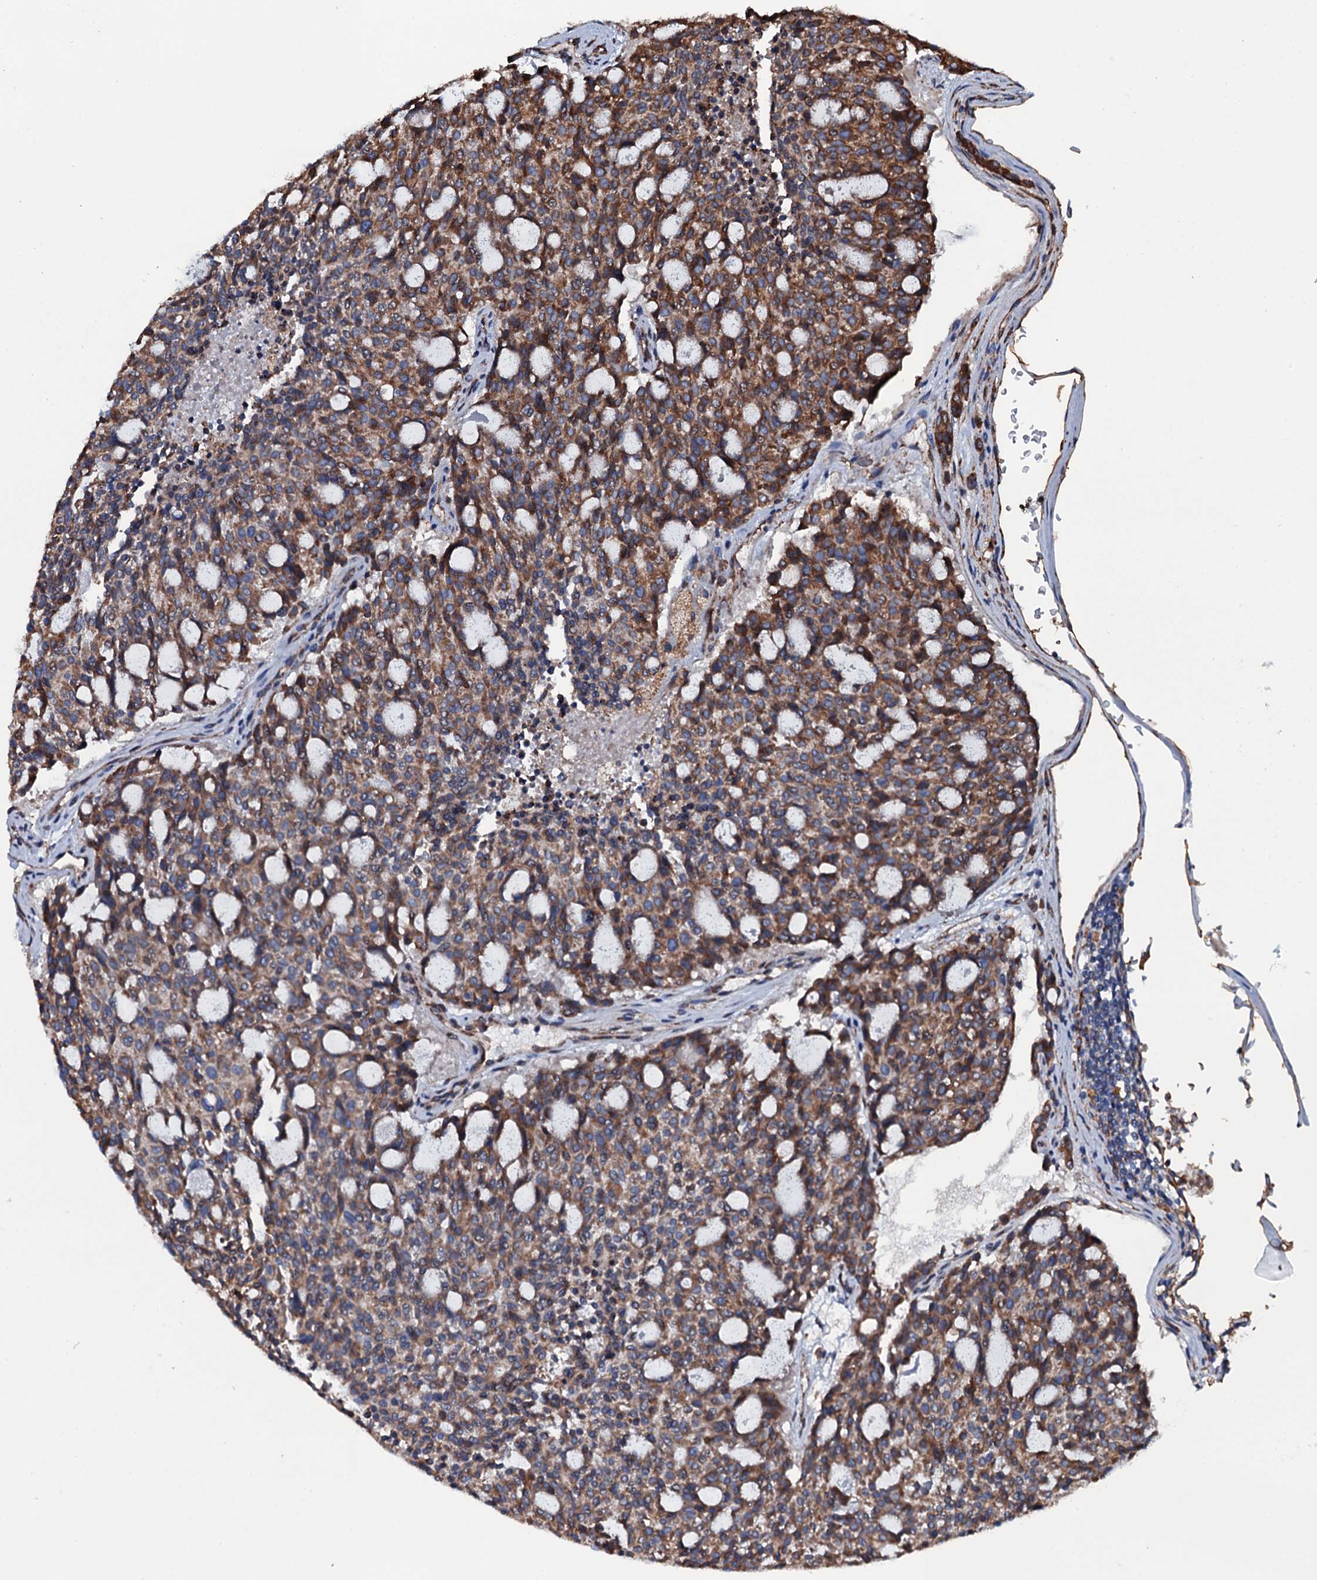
{"staining": {"intensity": "moderate", "quantity": ">75%", "location": "cytoplasmic/membranous"}, "tissue": "carcinoid", "cell_type": "Tumor cells", "image_type": "cancer", "snomed": [{"axis": "morphology", "description": "Carcinoid, malignant, NOS"}, {"axis": "topography", "description": "Pancreas"}], "caption": "DAB immunohistochemical staining of malignant carcinoid displays moderate cytoplasmic/membranous protein expression in approximately >75% of tumor cells.", "gene": "RAB12", "patient": {"sex": "female", "age": 54}}